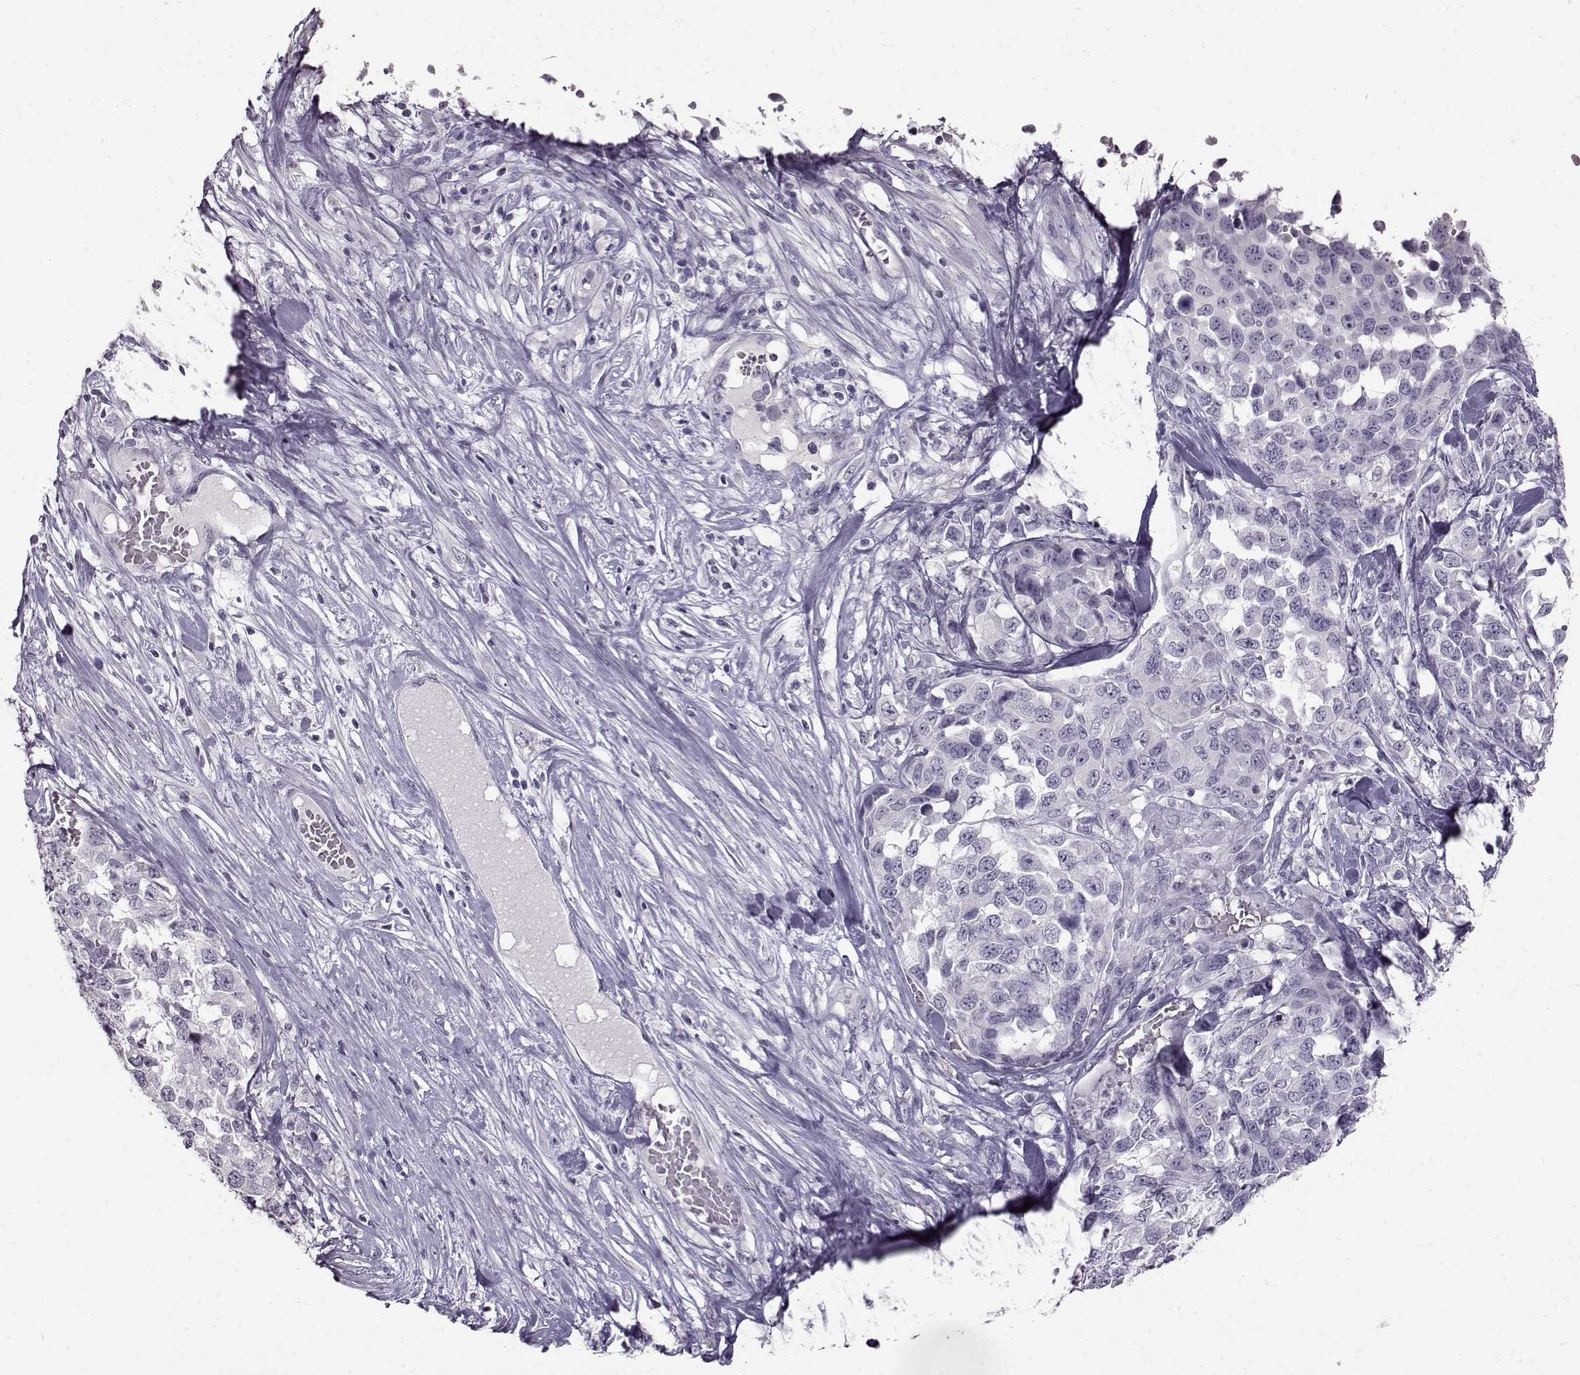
{"staining": {"intensity": "negative", "quantity": "none", "location": "none"}, "tissue": "melanoma", "cell_type": "Tumor cells", "image_type": "cancer", "snomed": [{"axis": "morphology", "description": "Malignant melanoma, Metastatic site"}, {"axis": "topography", "description": "Skin"}], "caption": "Human malignant melanoma (metastatic site) stained for a protein using immunohistochemistry demonstrates no staining in tumor cells.", "gene": "FSHB", "patient": {"sex": "male", "age": 84}}